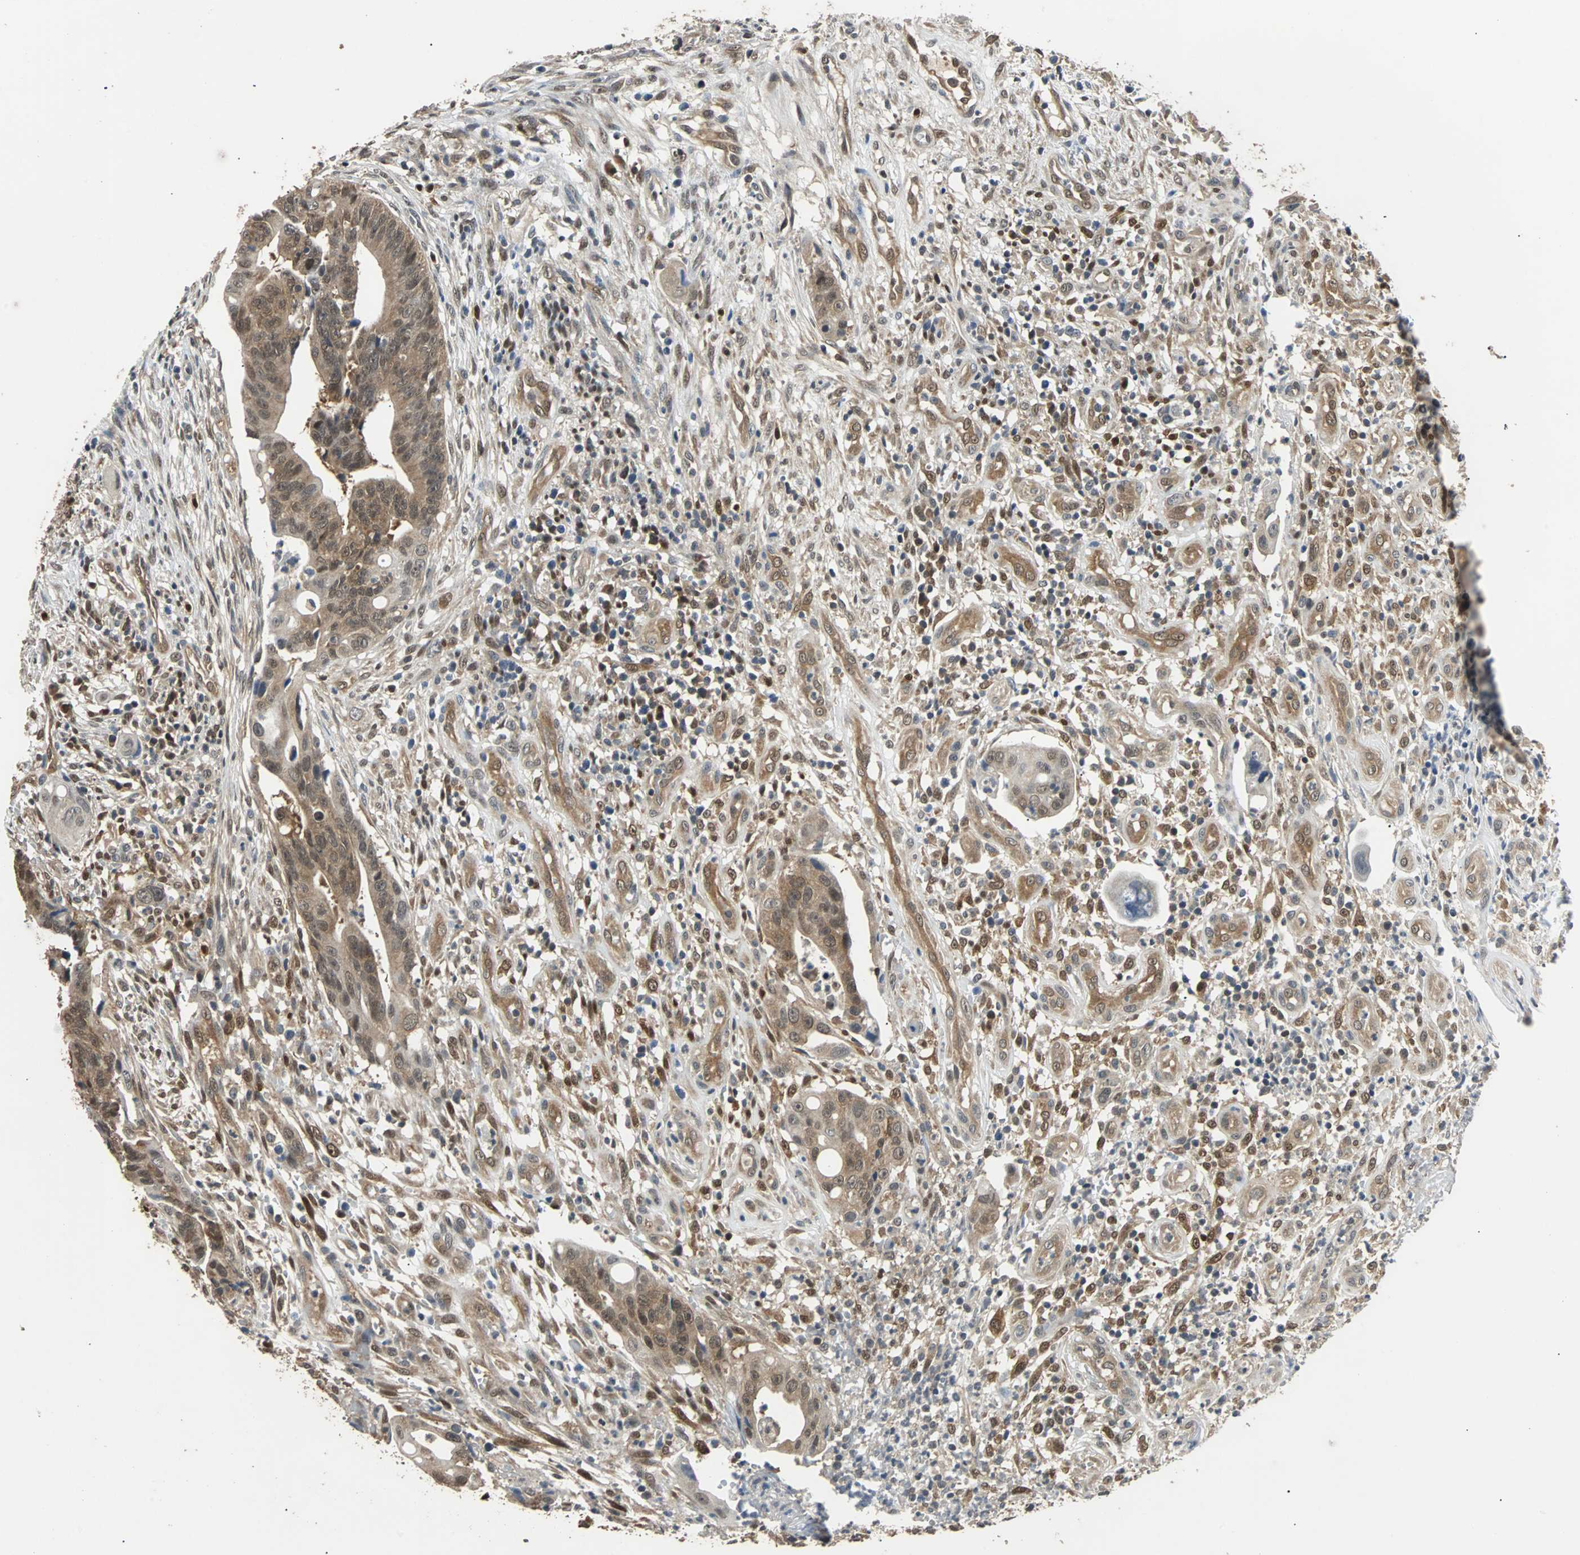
{"staining": {"intensity": "moderate", "quantity": ">75%", "location": "cytoplasmic/membranous,nuclear"}, "tissue": "colorectal cancer", "cell_type": "Tumor cells", "image_type": "cancer", "snomed": [{"axis": "morphology", "description": "Adenocarcinoma, NOS"}, {"axis": "topography", "description": "Colon"}], "caption": "High-power microscopy captured an immunohistochemistry photomicrograph of colorectal adenocarcinoma, revealing moderate cytoplasmic/membranous and nuclear staining in about >75% of tumor cells.", "gene": "PRDX6", "patient": {"sex": "female", "age": 57}}